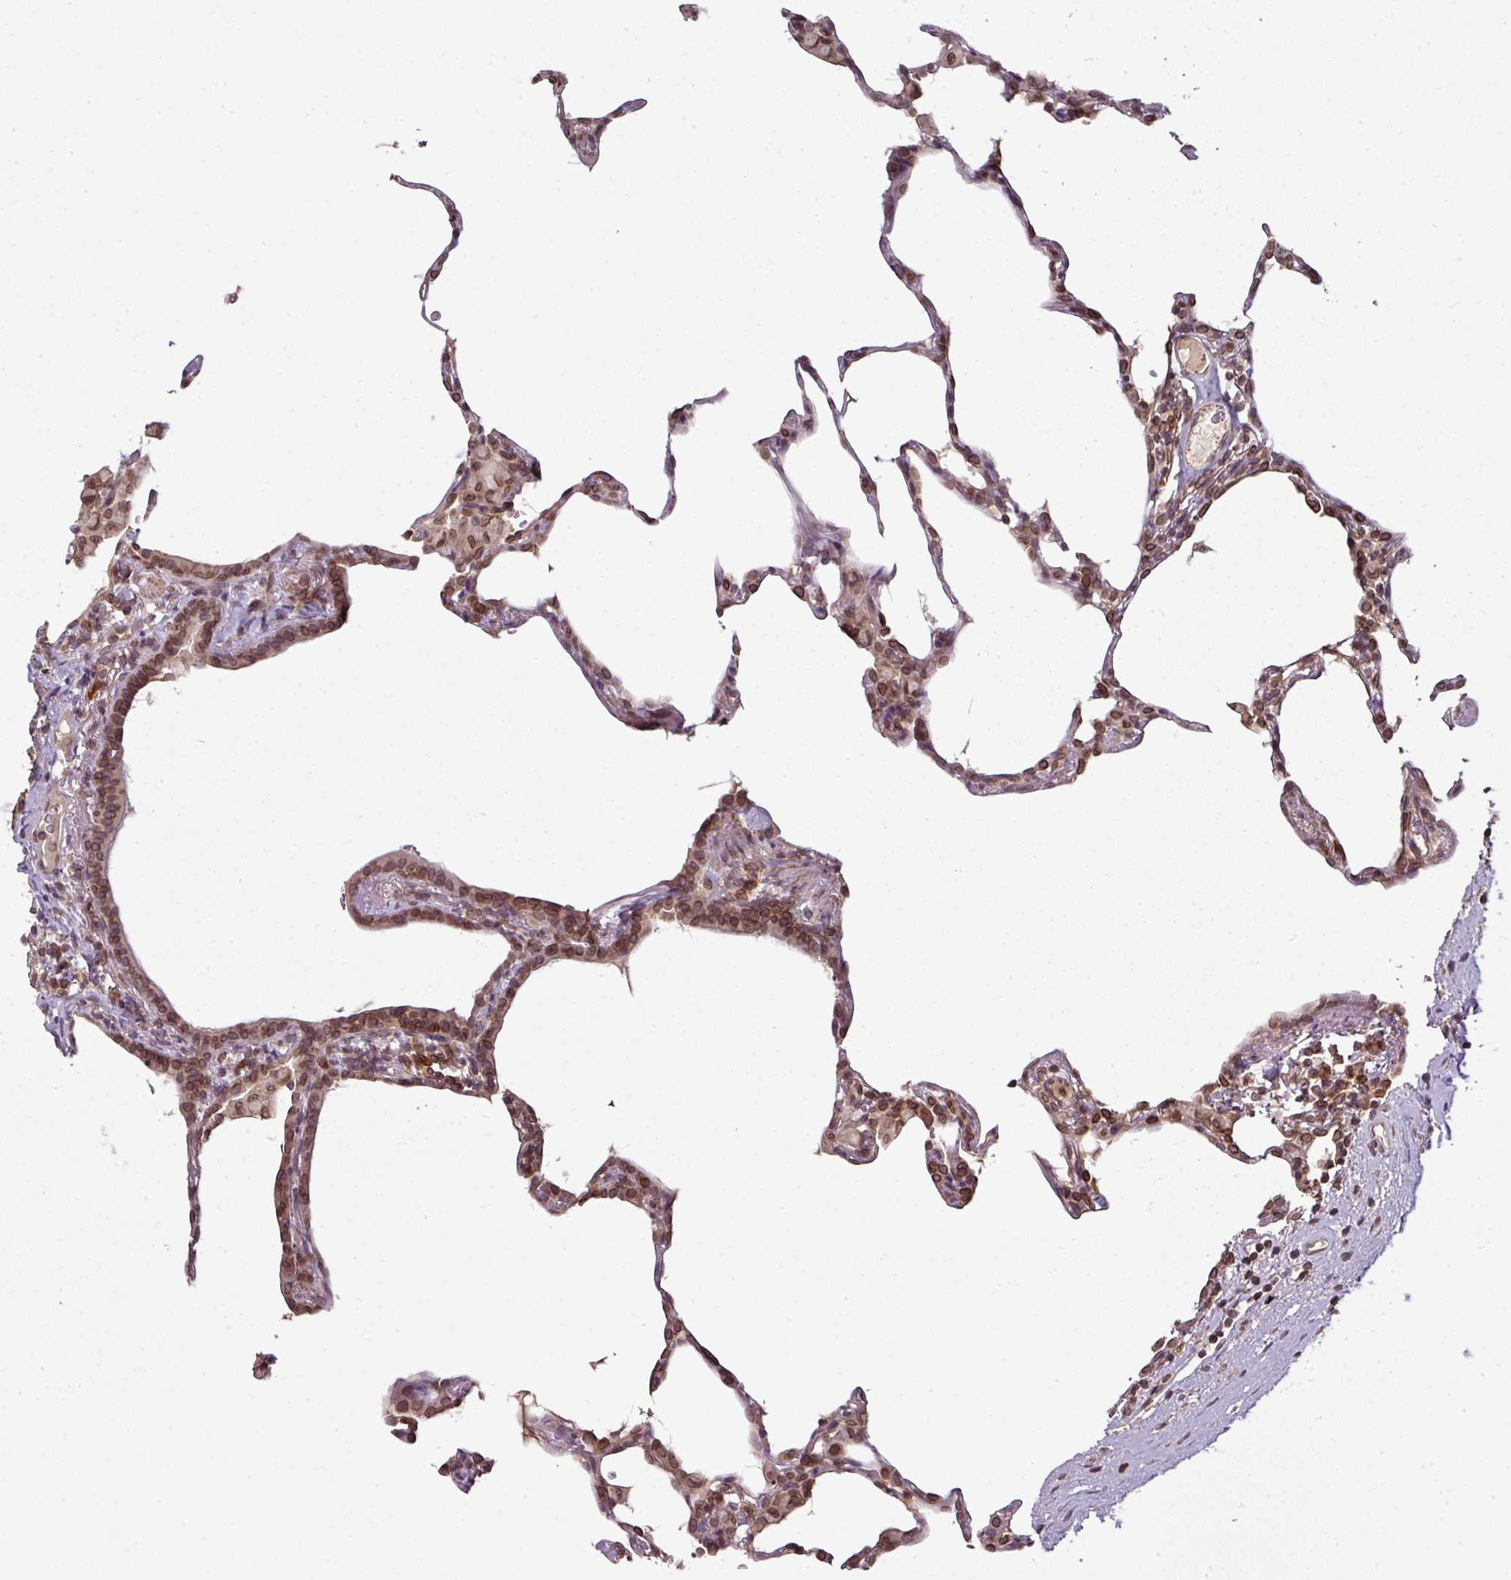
{"staining": {"intensity": "moderate", "quantity": "25%-75%", "location": "cytoplasmic/membranous,nuclear"}, "tissue": "lung", "cell_type": "Alveolar cells", "image_type": "normal", "snomed": [{"axis": "morphology", "description": "Normal tissue, NOS"}, {"axis": "topography", "description": "Lung"}], "caption": "Immunohistochemical staining of benign human lung exhibits medium levels of moderate cytoplasmic/membranous,nuclear expression in about 25%-75% of alveolar cells. (DAB IHC with brightfield microscopy, high magnification).", "gene": "RANGAP1", "patient": {"sex": "female", "age": 57}}